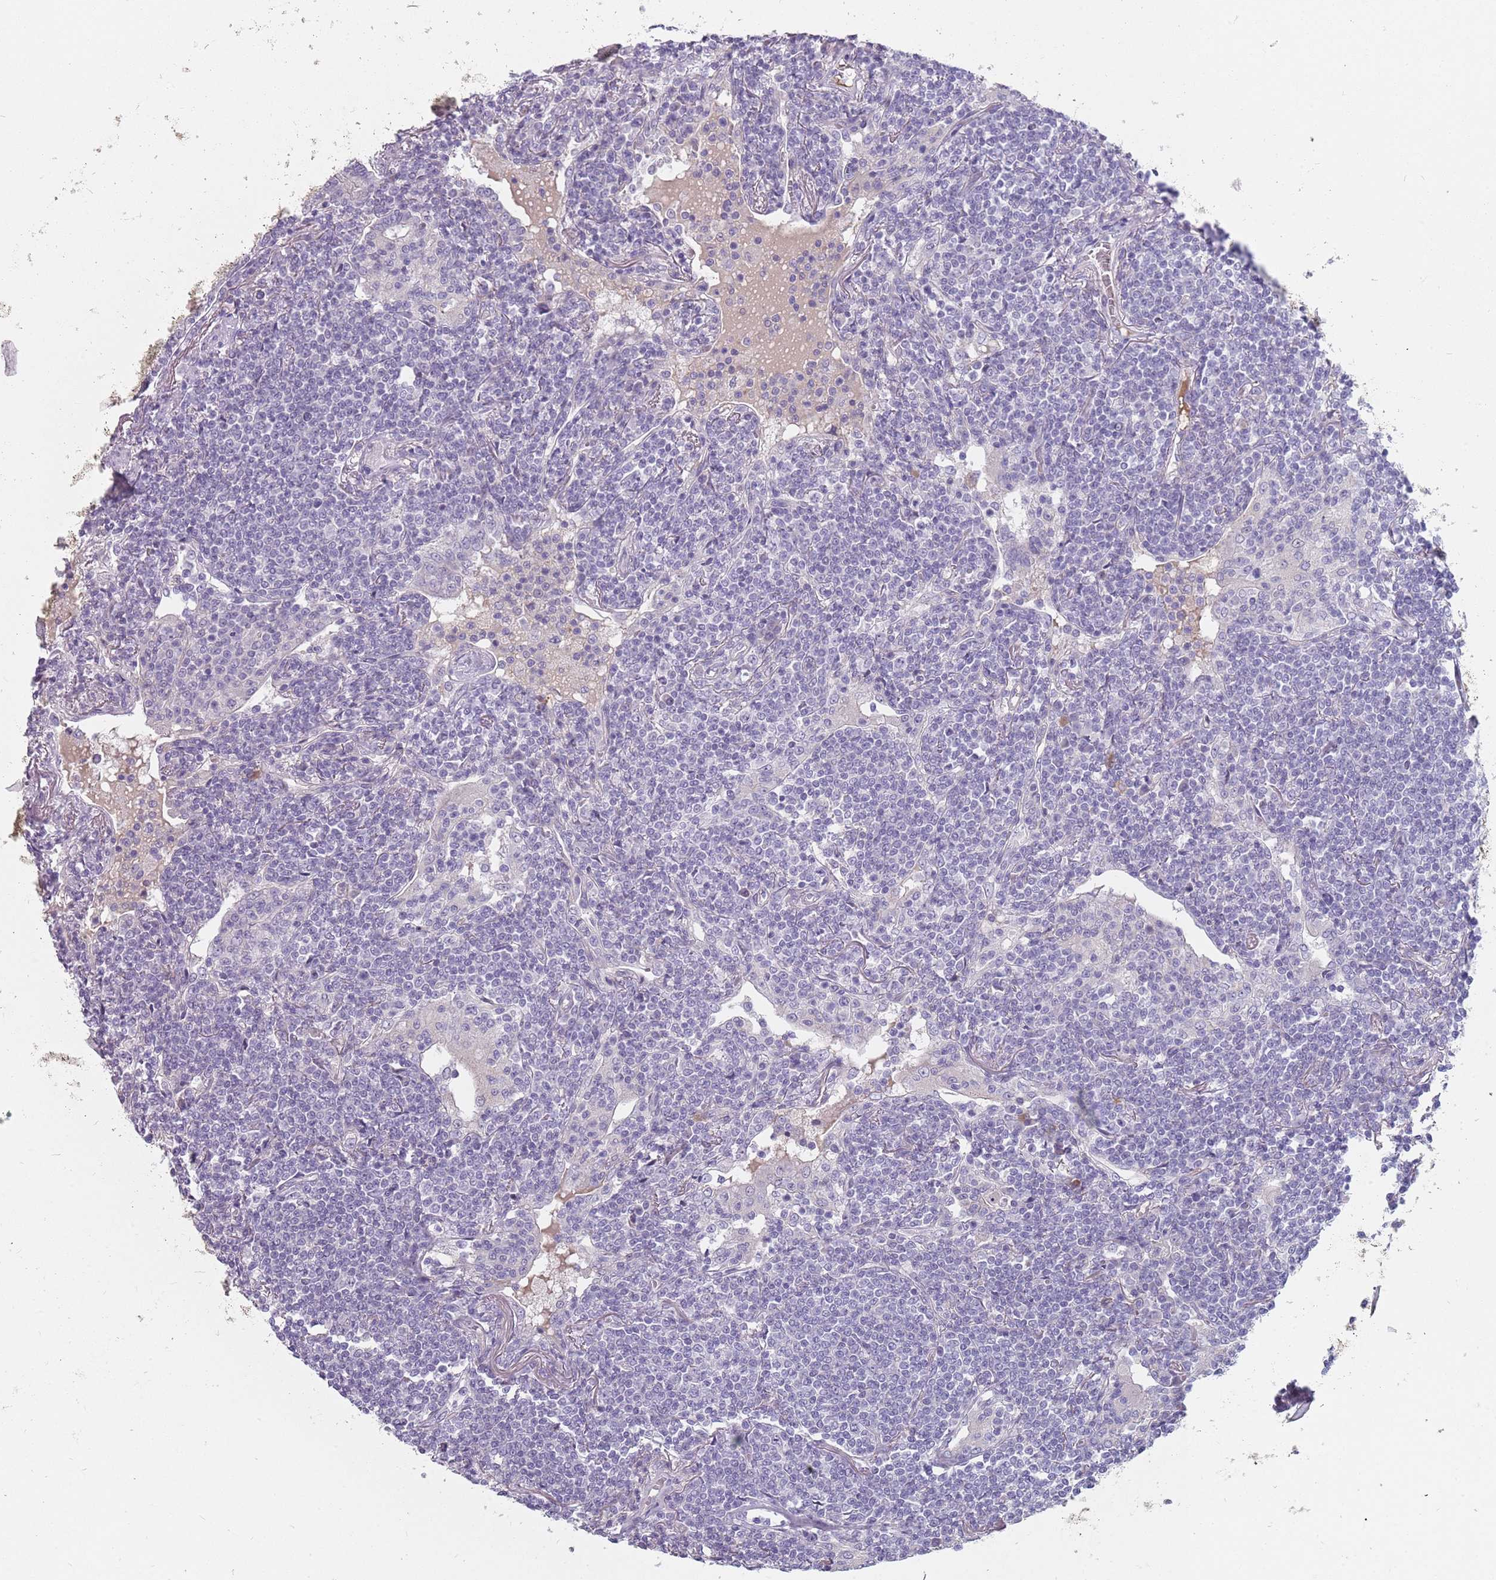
{"staining": {"intensity": "negative", "quantity": "none", "location": "none"}, "tissue": "lymphoma", "cell_type": "Tumor cells", "image_type": "cancer", "snomed": [{"axis": "morphology", "description": "Malignant lymphoma, non-Hodgkin's type, Low grade"}, {"axis": "topography", "description": "Lung"}], "caption": "Human lymphoma stained for a protein using IHC reveals no positivity in tumor cells.", "gene": "DDX4", "patient": {"sex": "female", "age": 71}}